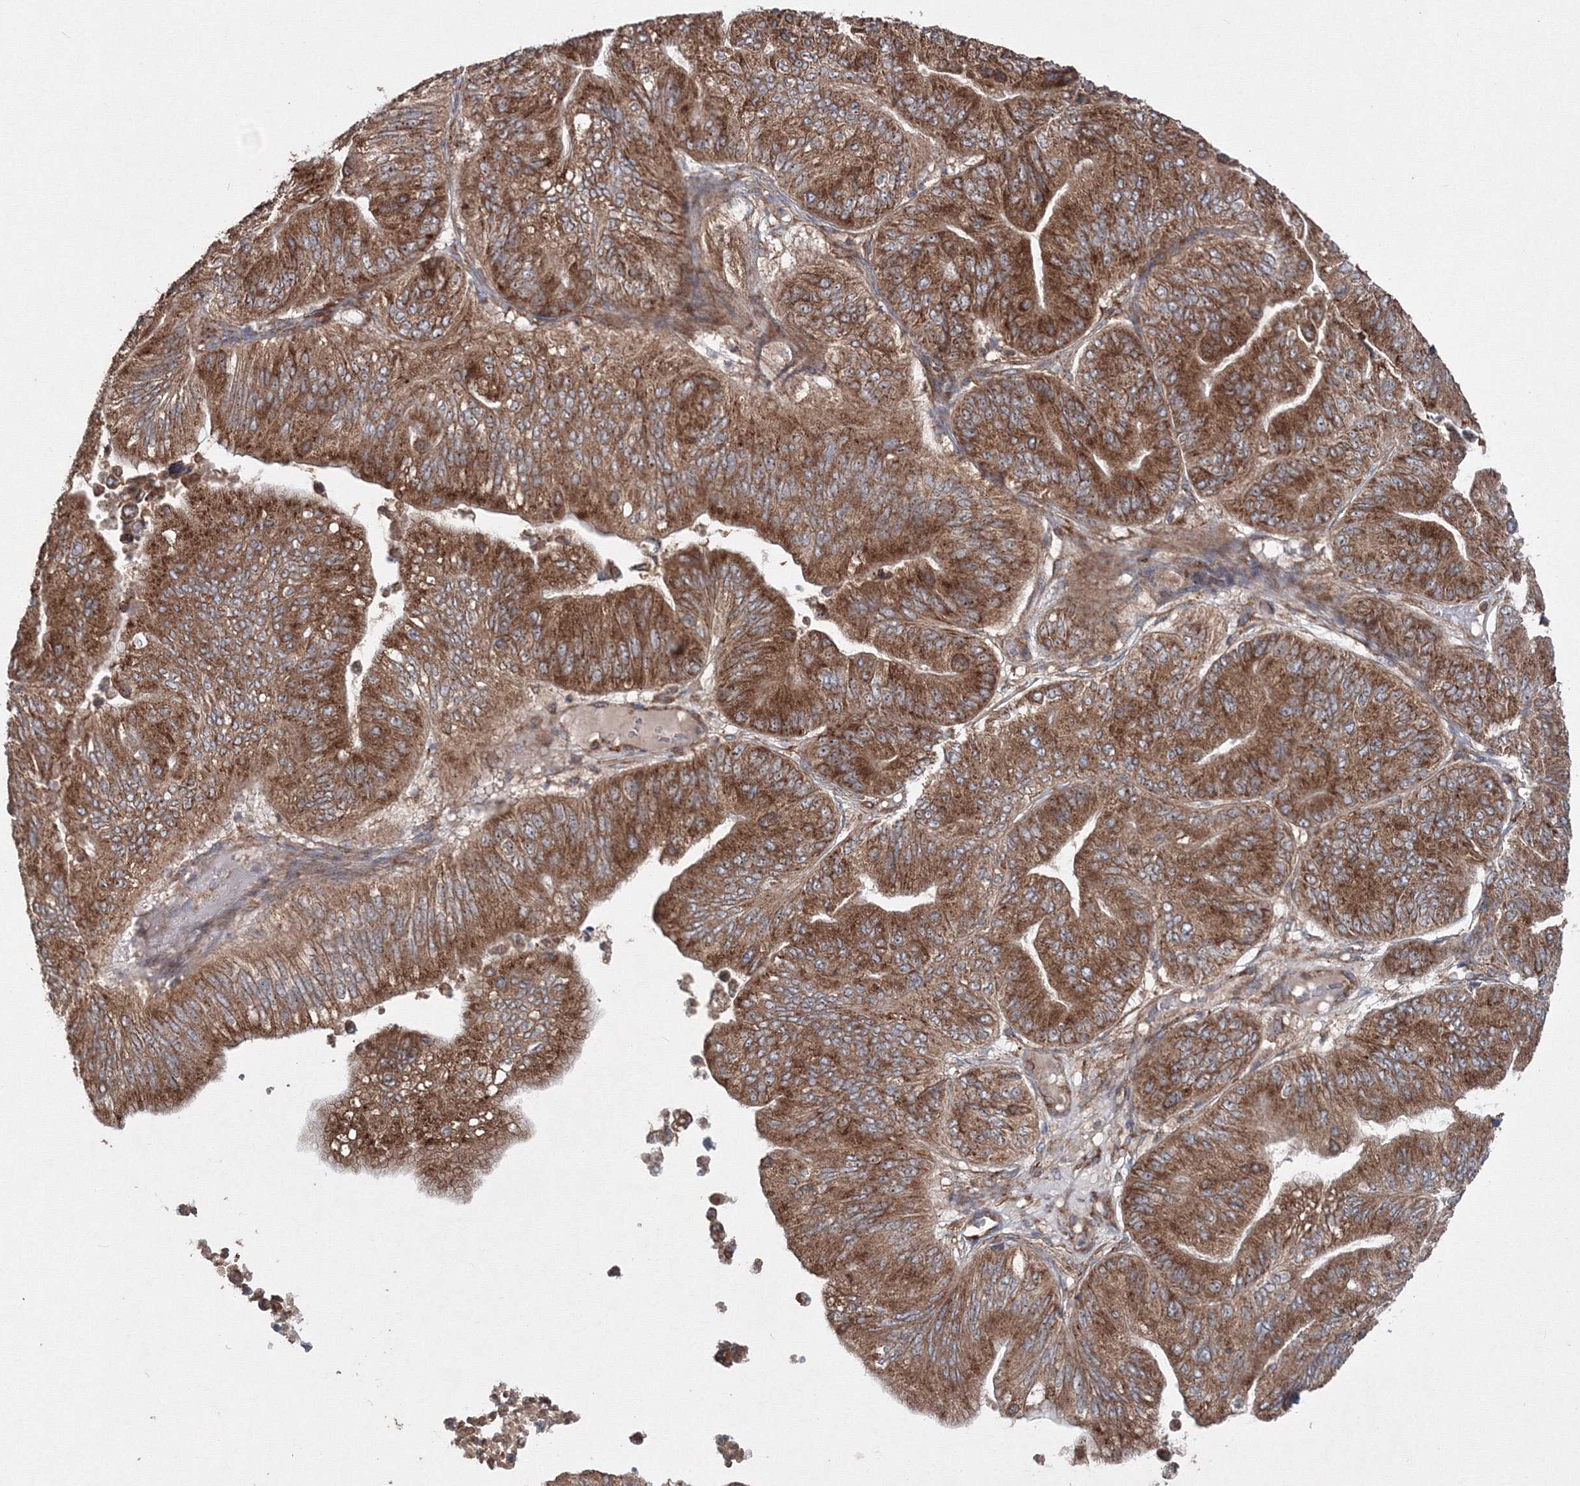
{"staining": {"intensity": "strong", "quantity": ">75%", "location": "cytoplasmic/membranous,nuclear"}, "tissue": "ovarian cancer", "cell_type": "Tumor cells", "image_type": "cancer", "snomed": [{"axis": "morphology", "description": "Cystadenocarcinoma, mucinous, NOS"}, {"axis": "topography", "description": "Ovary"}], "caption": "Immunohistochemical staining of human ovarian mucinous cystadenocarcinoma reveals high levels of strong cytoplasmic/membranous and nuclear positivity in approximately >75% of tumor cells.", "gene": "PEX13", "patient": {"sex": "female", "age": 61}}